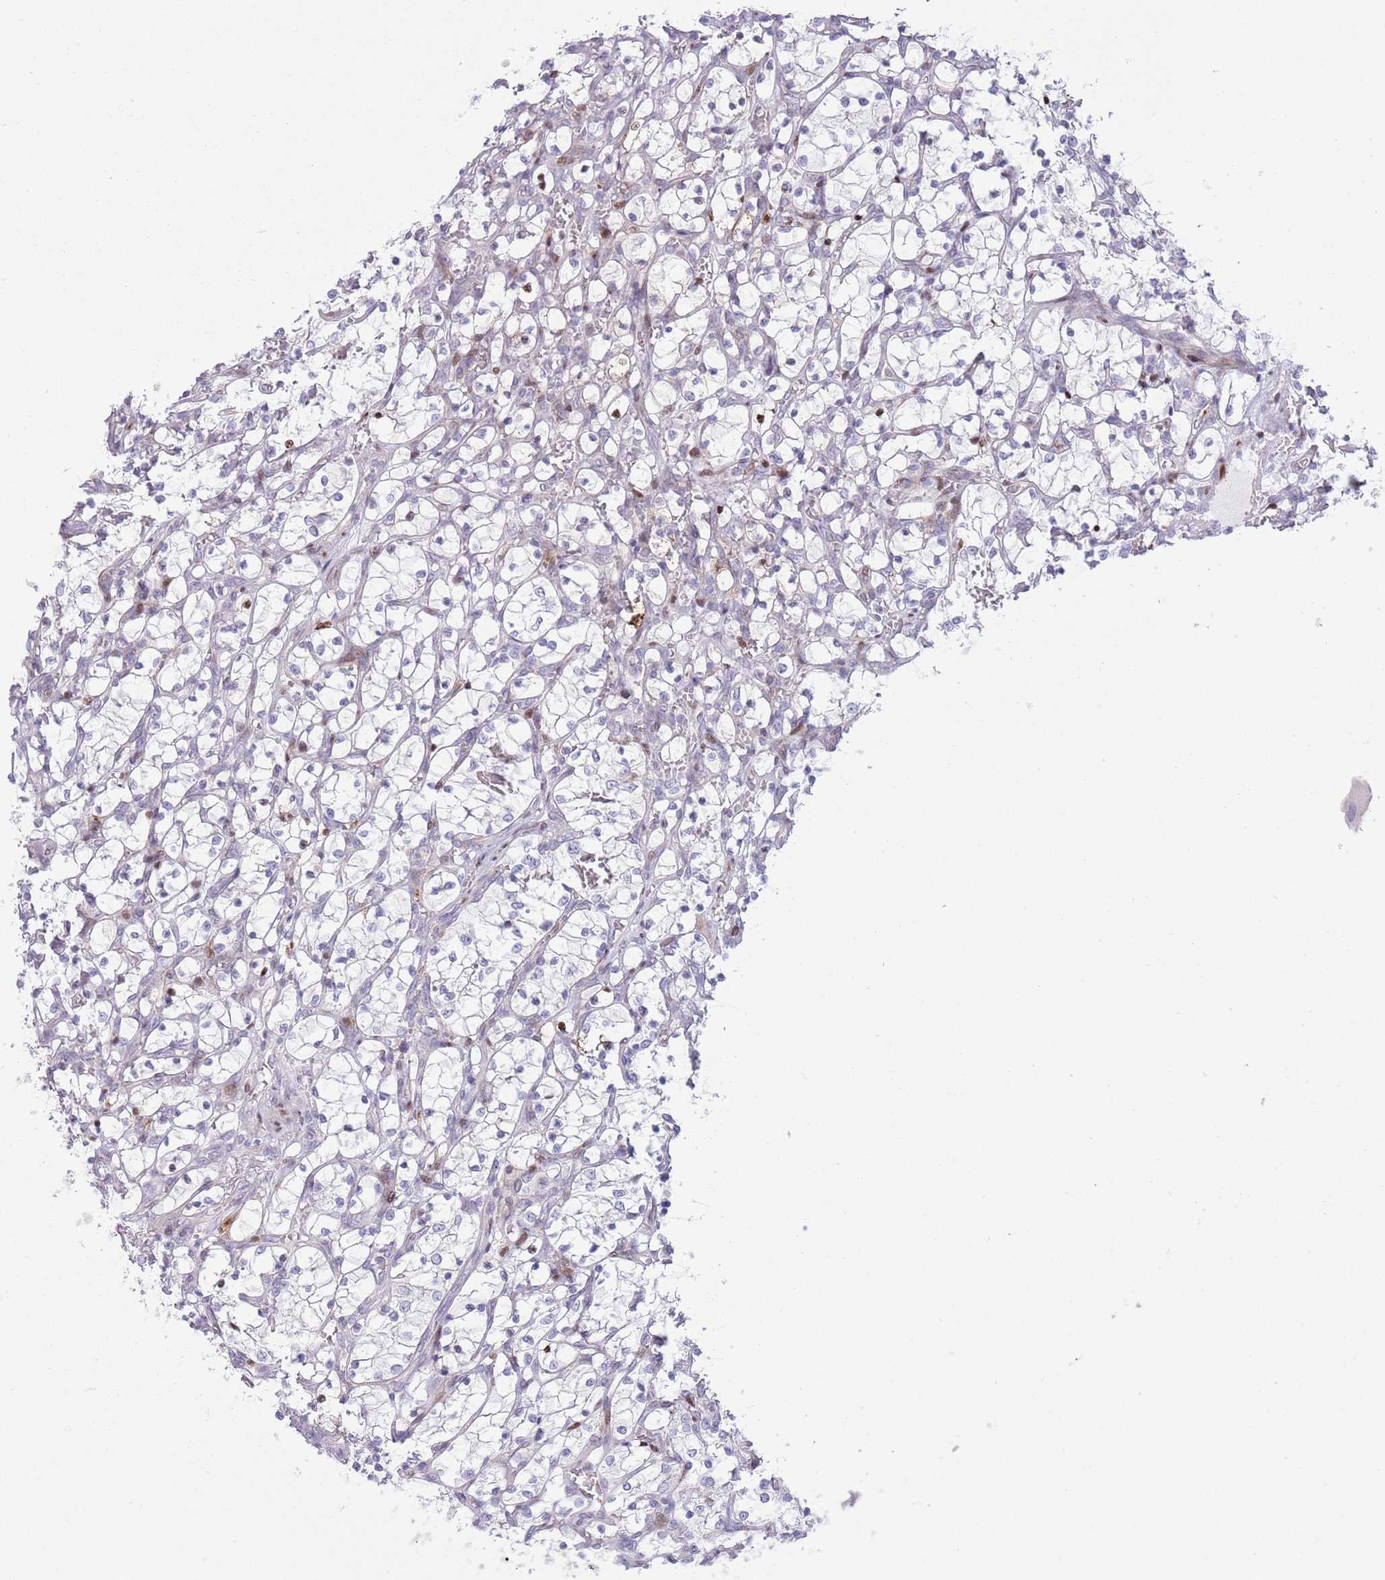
{"staining": {"intensity": "negative", "quantity": "none", "location": "none"}, "tissue": "renal cancer", "cell_type": "Tumor cells", "image_type": "cancer", "snomed": [{"axis": "morphology", "description": "Adenocarcinoma, NOS"}, {"axis": "topography", "description": "Kidney"}], "caption": "Tumor cells are negative for brown protein staining in adenocarcinoma (renal).", "gene": "ANO8", "patient": {"sex": "female", "age": 69}}